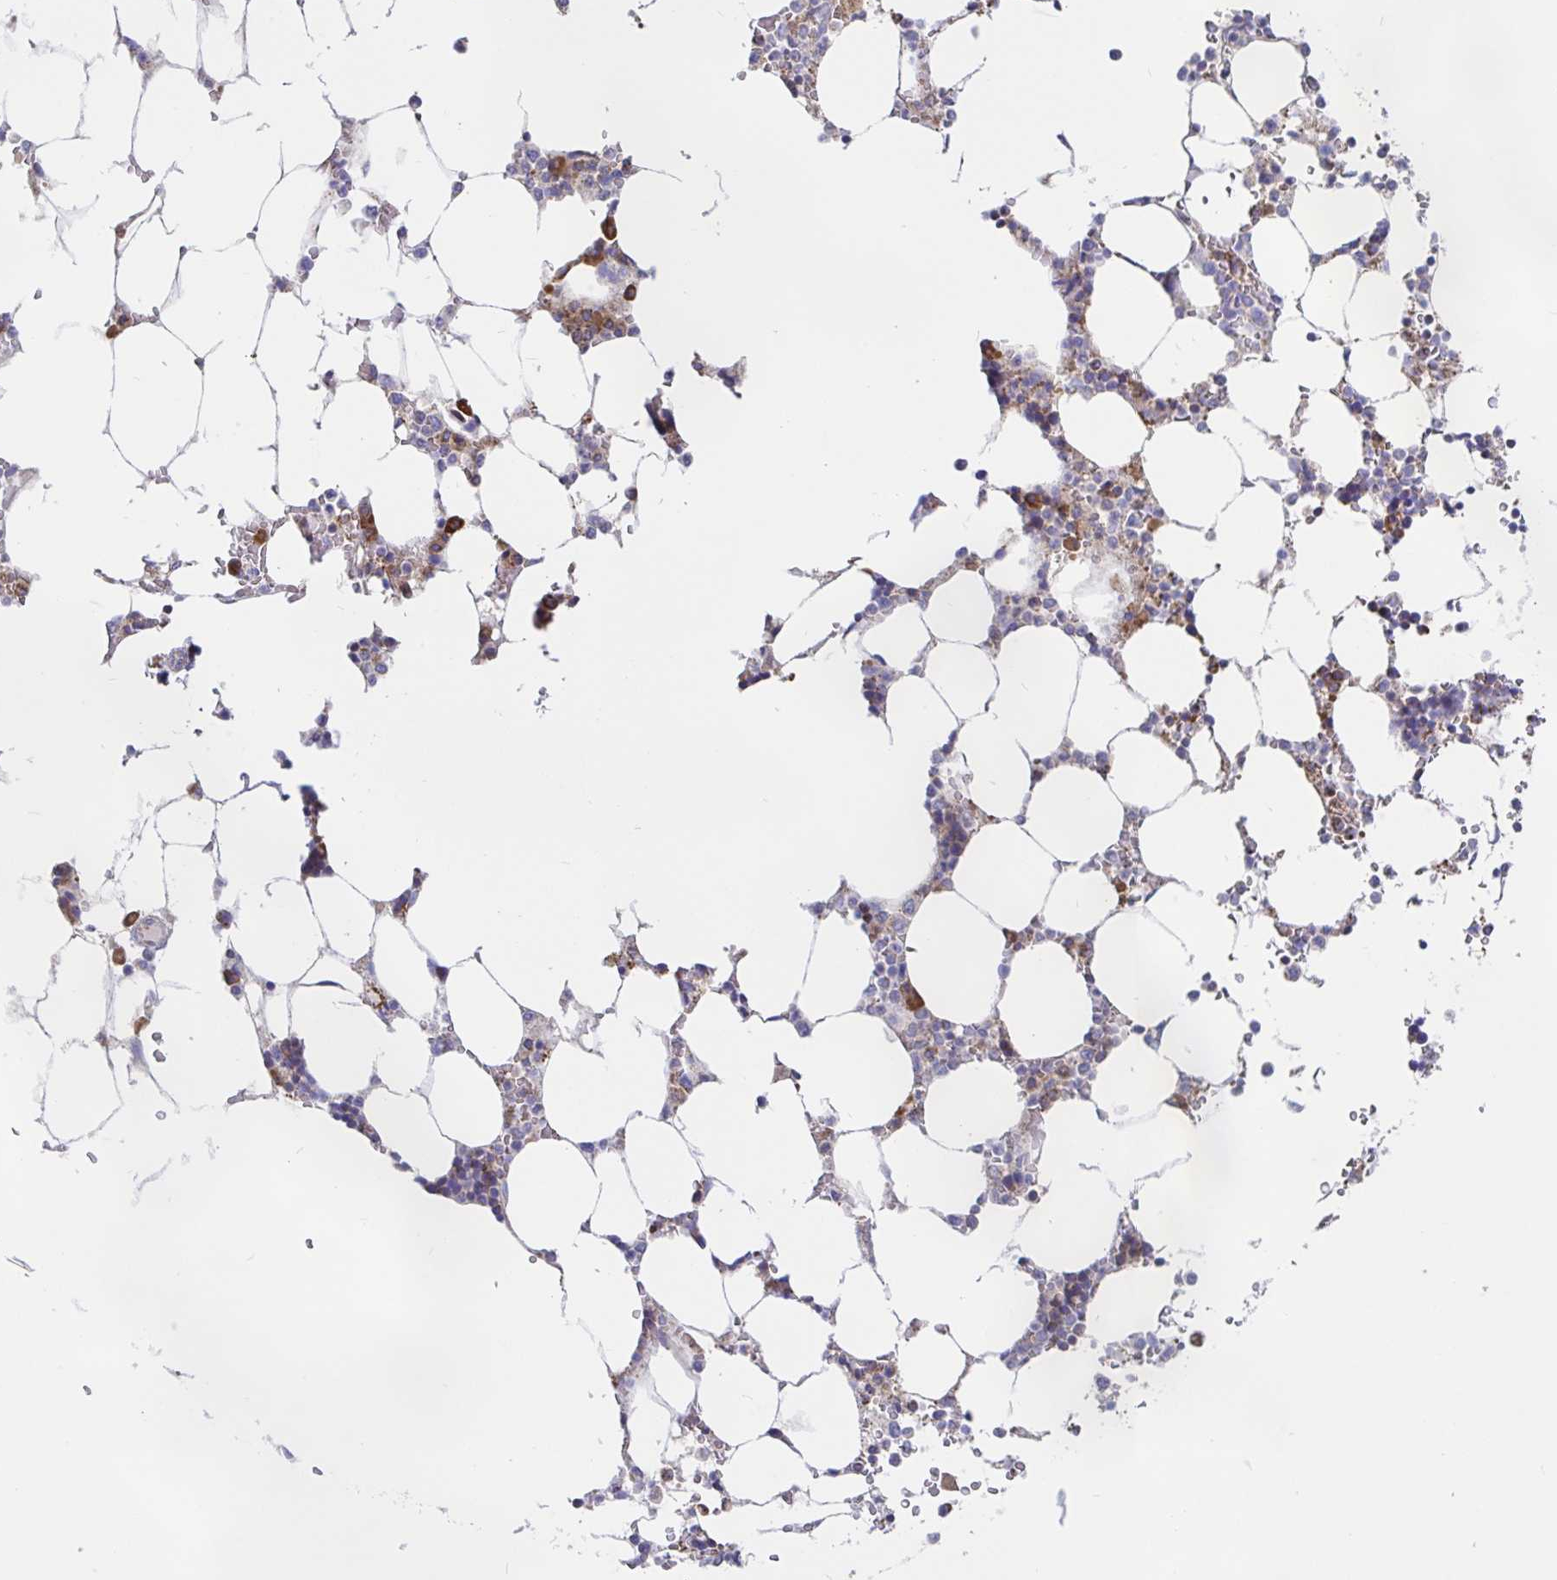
{"staining": {"intensity": "moderate", "quantity": "<25%", "location": "cytoplasmic/membranous"}, "tissue": "bone marrow", "cell_type": "Hematopoietic cells", "image_type": "normal", "snomed": [{"axis": "morphology", "description": "Normal tissue, NOS"}, {"axis": "topography", "description": "Bone marrow"}], "caption": "A micrograph of human bone marrow stained for a protein displays moderate cytoplasmic/membranous brown staining in hematopoietic cells. The protein is shown in brown color, while the nuclei are stained blue.", "gene": "PRDX3", "patient": {"sex": "male", "age": 64}}